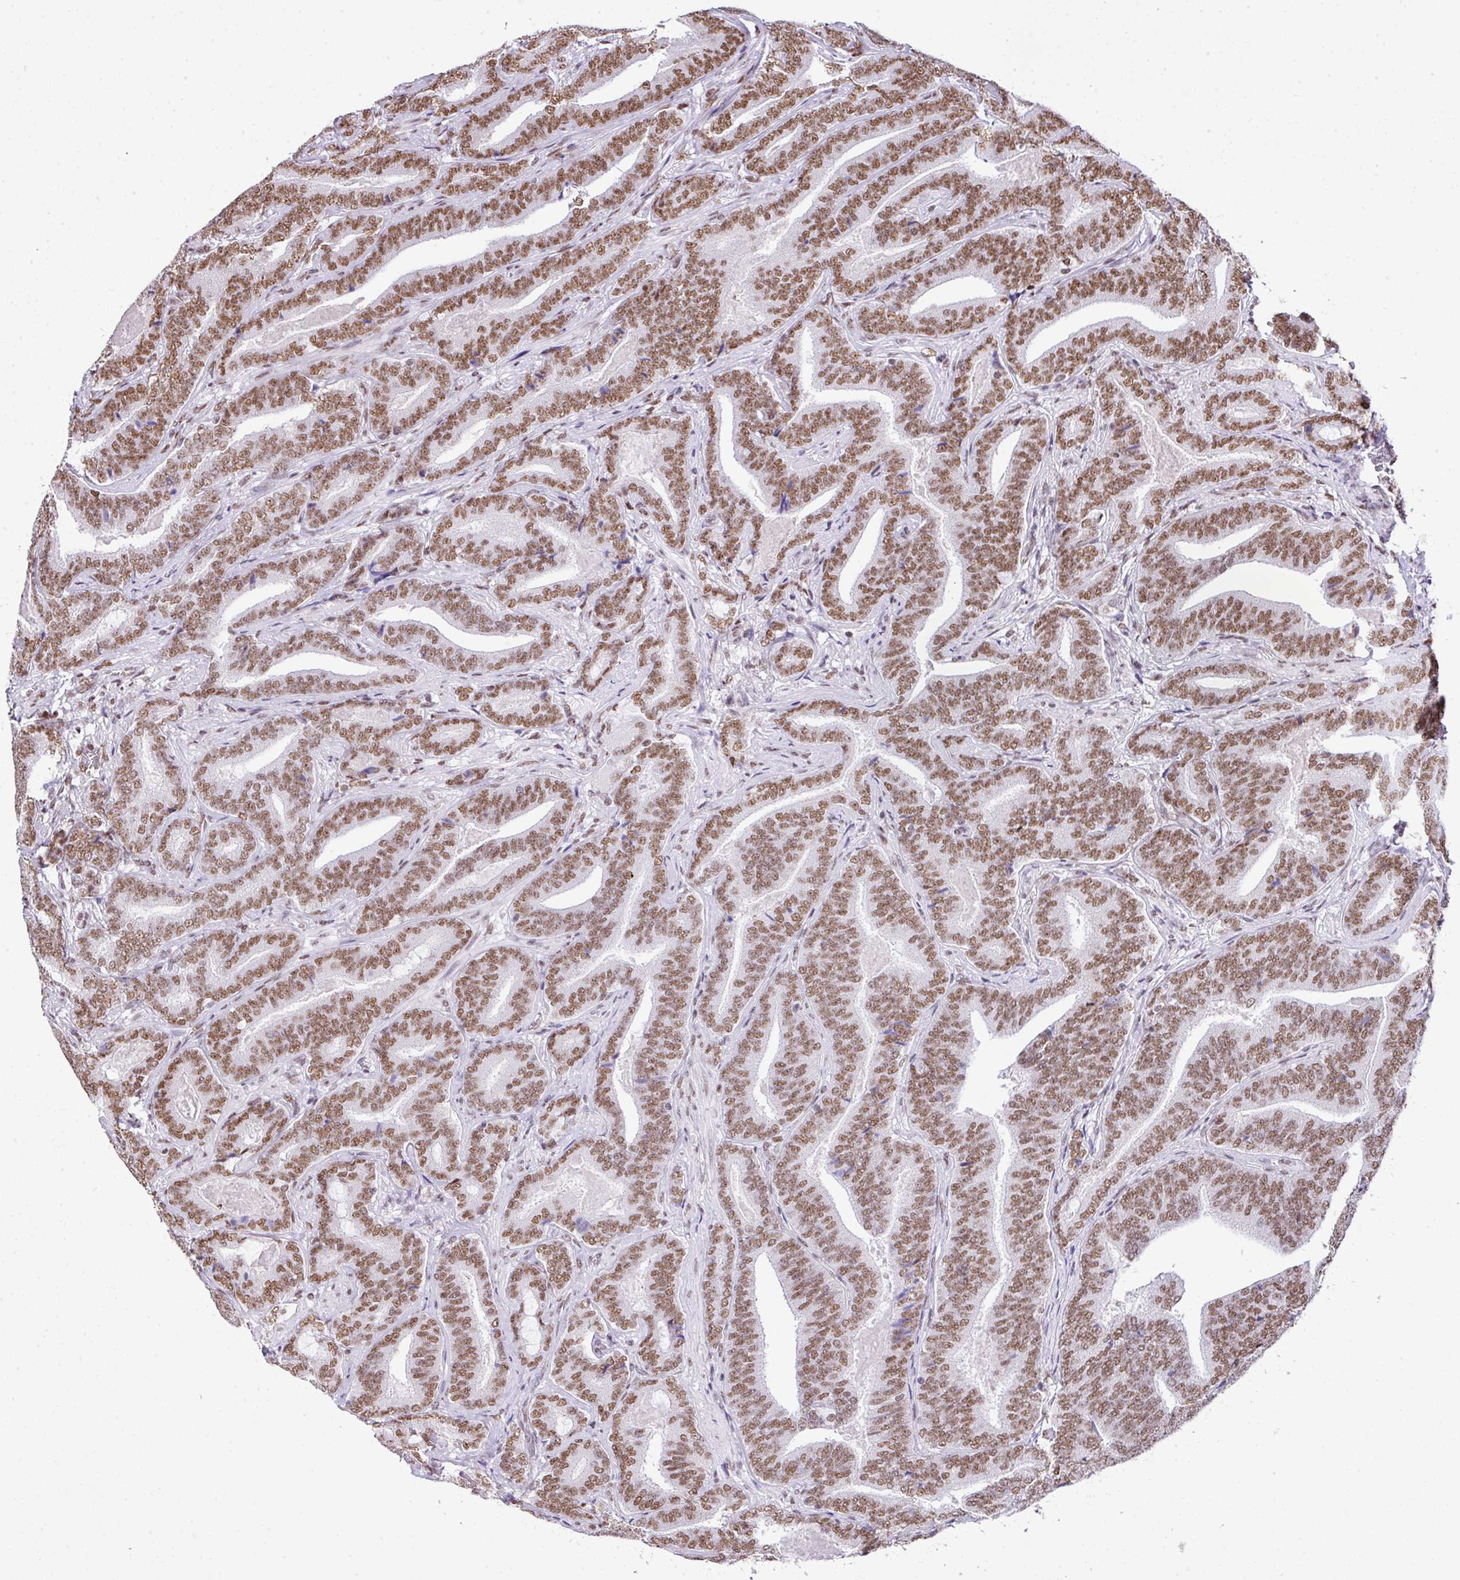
{"staining": {"intensity": "moderate", "quantity": ">75%", "location": "nuclear"}, "tissue": "prostate cancer", "cell_type": "Tumor cells", "image_type": "cancer", "snomed": [{"axis": "morphology", "description": "Adenocarcinoma, Low grade"}, {"axis": "topography", "description": "Prostate and seminal vesicle, NOS"}], "caption": "This is an image of immunohistochemistry (IHC) staining of prostate low-grade adenocarcinoma, which shows moderate staining in the nuclear of tumor cells.", "gene": "RARG", "patient": {"sex": "male", "age": 61}}